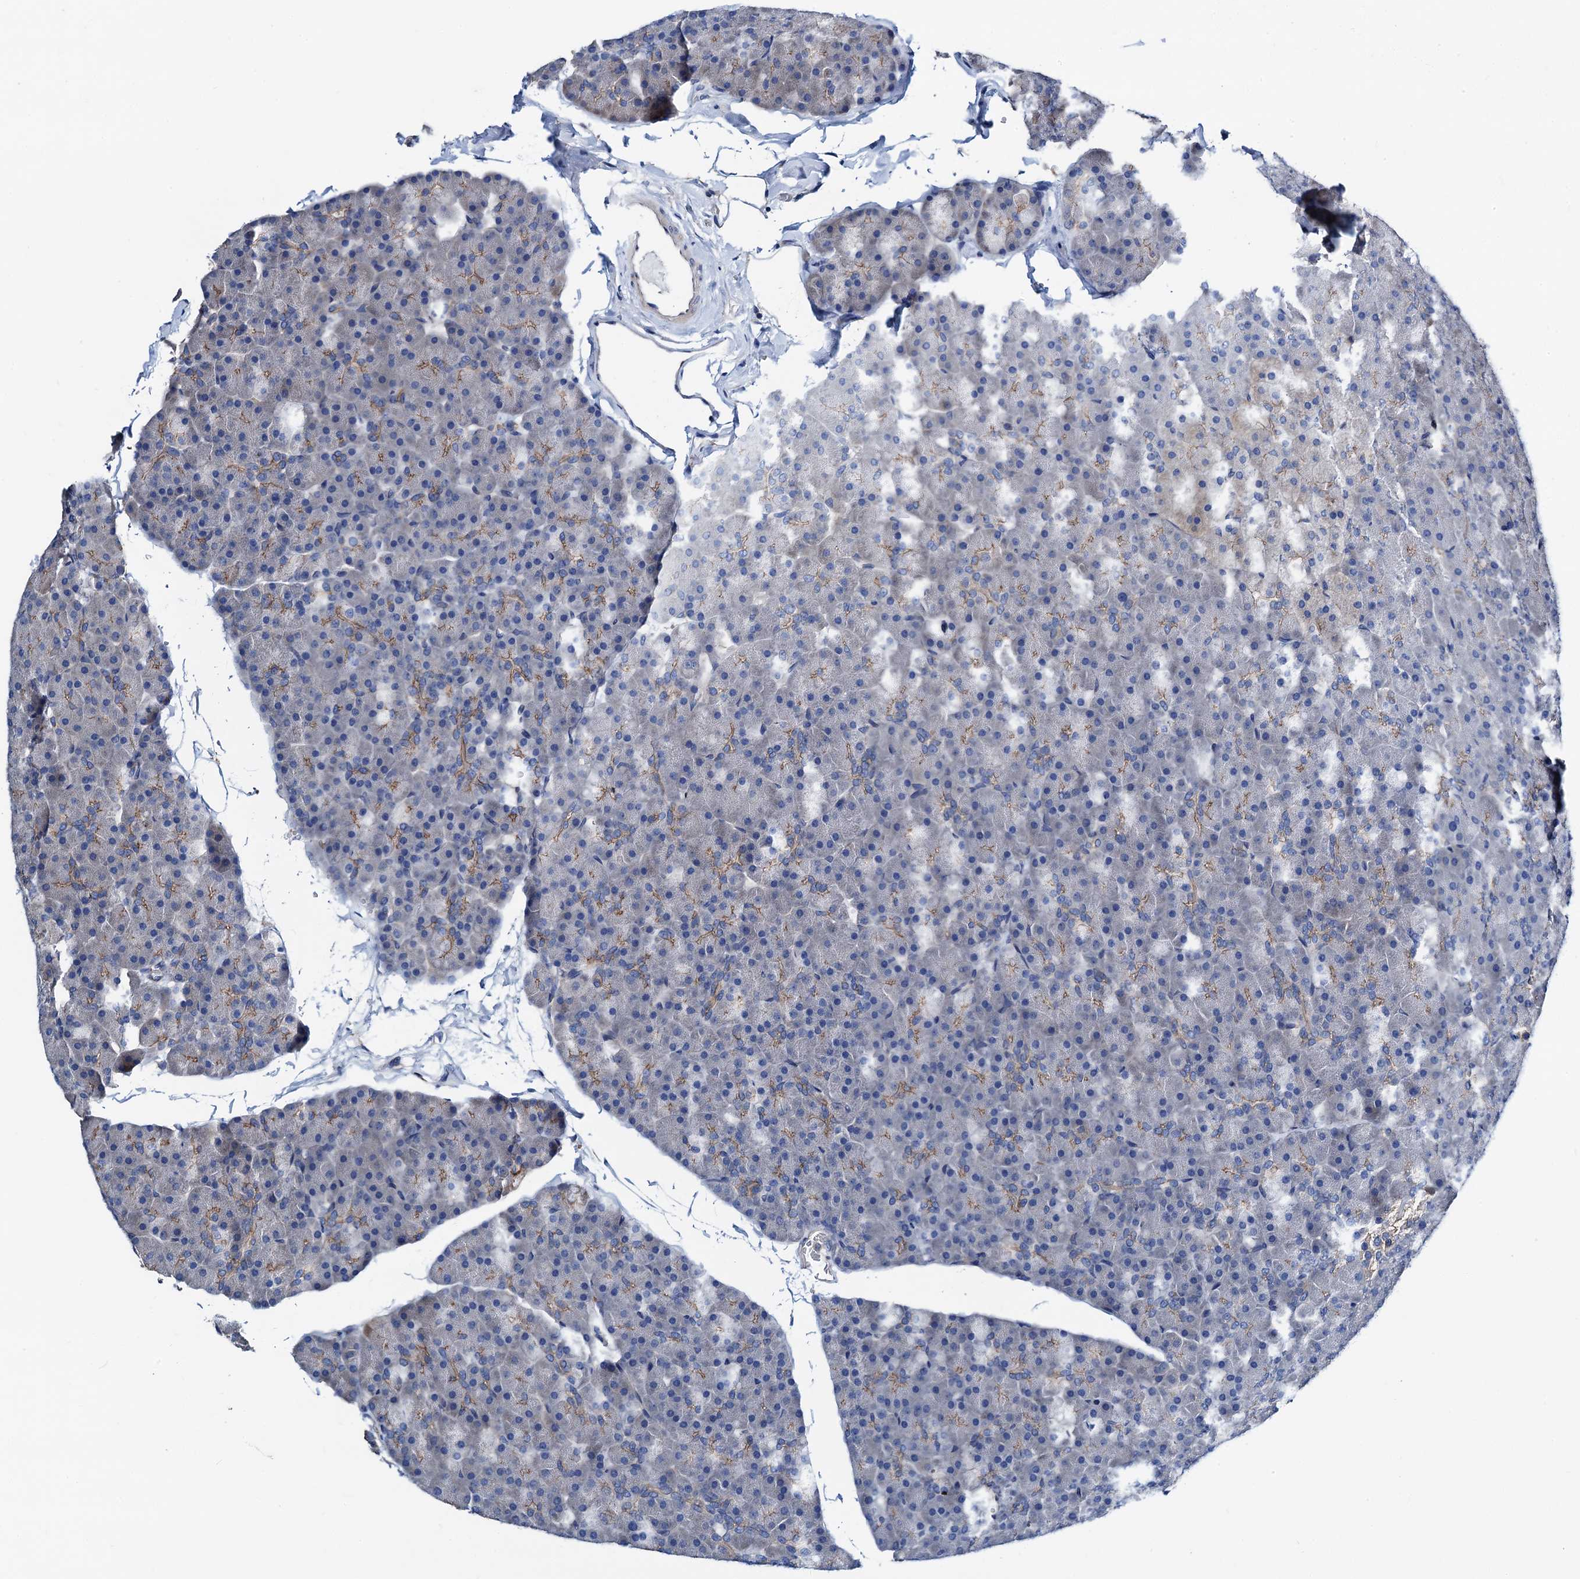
{"staining": {"intensity": "moderate", "quantity": "<25%", "location": "cytoplasmic/membranous"}, "tissue": "pancreas", "cell_type": "Exocrine glandular cells", "image_type": "normal", "snomed": [{"axis": "morphology", "description": "Normal tissue, NOS"}, {"axis": "topography", "description": "Pancreas"}], "caption": "A high-resolution histopathology image shows IHC staining of normal pancreas, which shows moderate cytoplasmic/membranous expression in approximately <25% of exocrine glandular cells.", "gene": "GCOM1", "patient": {"sex": "male", "age": 36}}